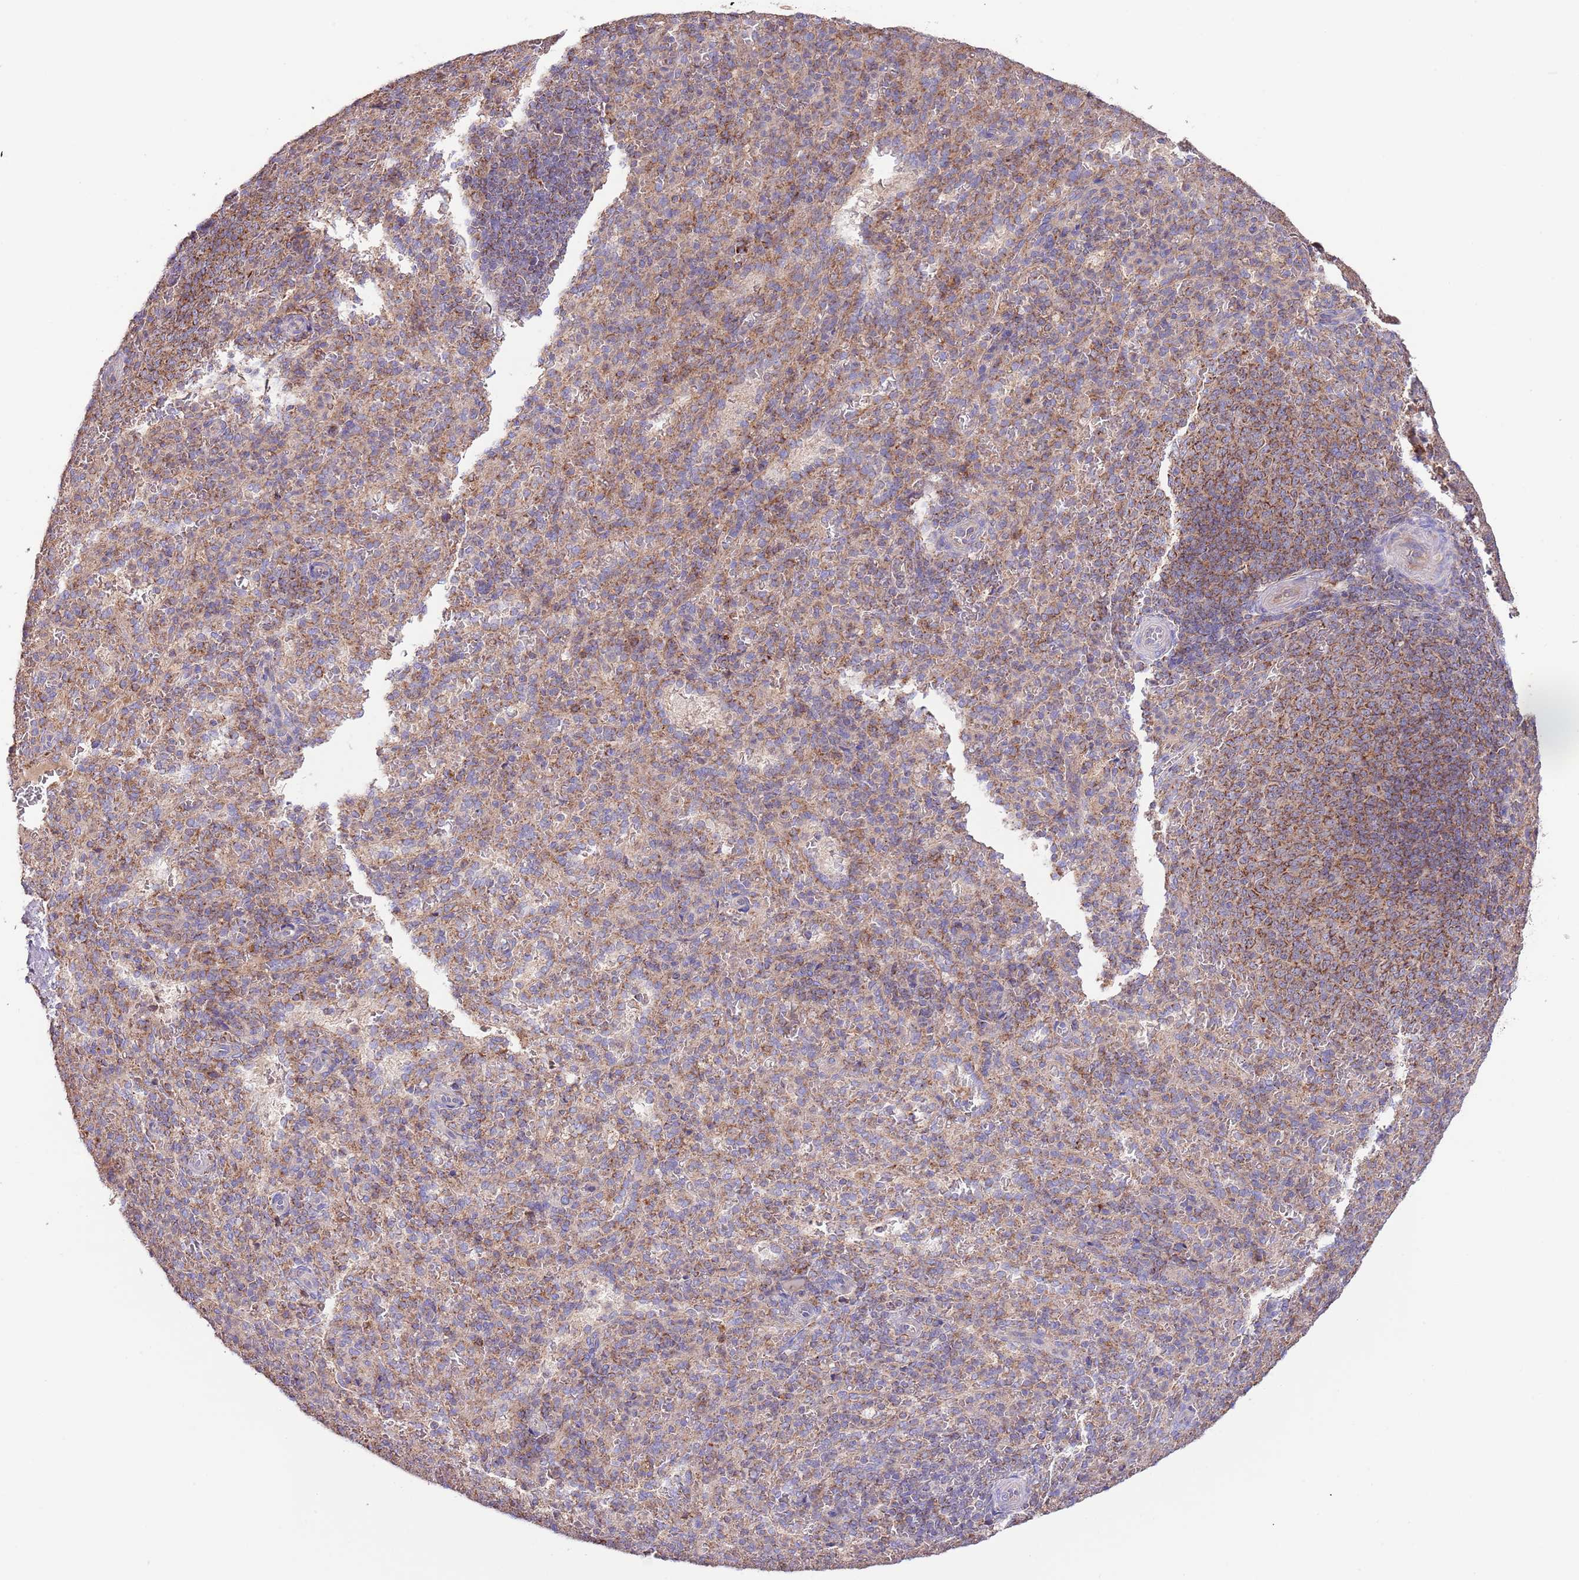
{"staining": {"intensity": "moderate", "quantity": ">75%", "location": "cytoplasmic/membranous"}, "tissue": "spleen", "cell_type": "Cells in red pulp", "image_type": "normal", "snomed": [{"axis": "morphology", "description": "Normal tissue, NOS"}, {"axis": "topography", "description": "Spleen"}], "caption": "This is an image of immunohistochemistry staining of benign spleen, which shows moderate positivity in the cytoplasmic/membranous of cells in red pulp.", "gene": "DNAJA3", "patient": {"sex": "female", "age": 21}}